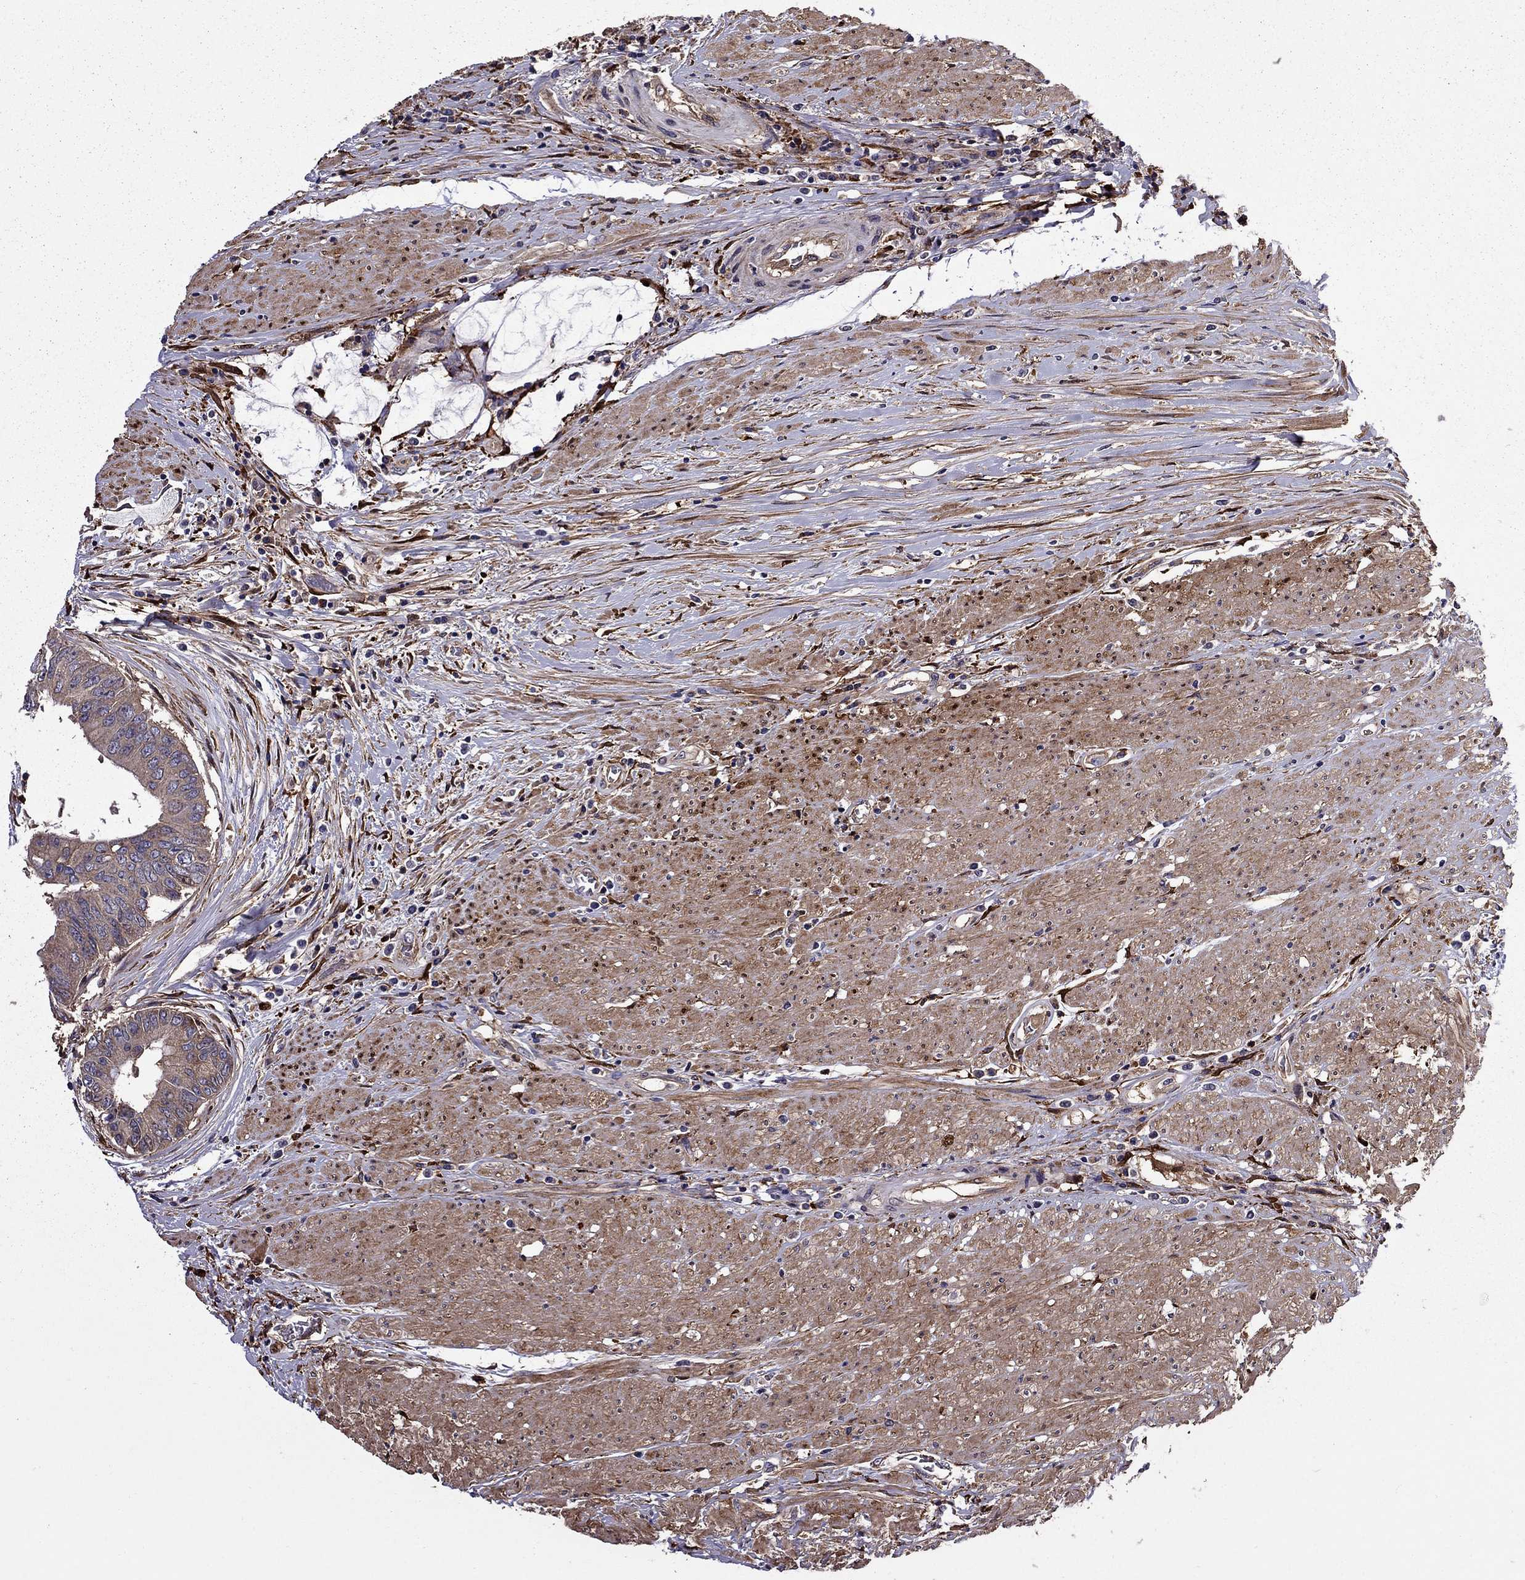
{"staining": {"intensity": "moderate", "quantity": "25%-75%", "location": "cytoplasmic/membranous"}, "tissue": "colorectal cancer", "cell_type": "Tumor cells", "image_type": "cancer", "snomed": [{"axis": "morphology", "description": "Adenocarcinoma, NOS"}, {"axis": "topography", "description": "Rectum"}], "caption": "This is an image of immunohistochemistry staining of colorectal cancer (adenocarcinoma), which shows moderate staining in the cytoplasmic/membranous of tumor cells.", "gene": "ITGB1", "patient": {"sex": "male", "age": 59}}